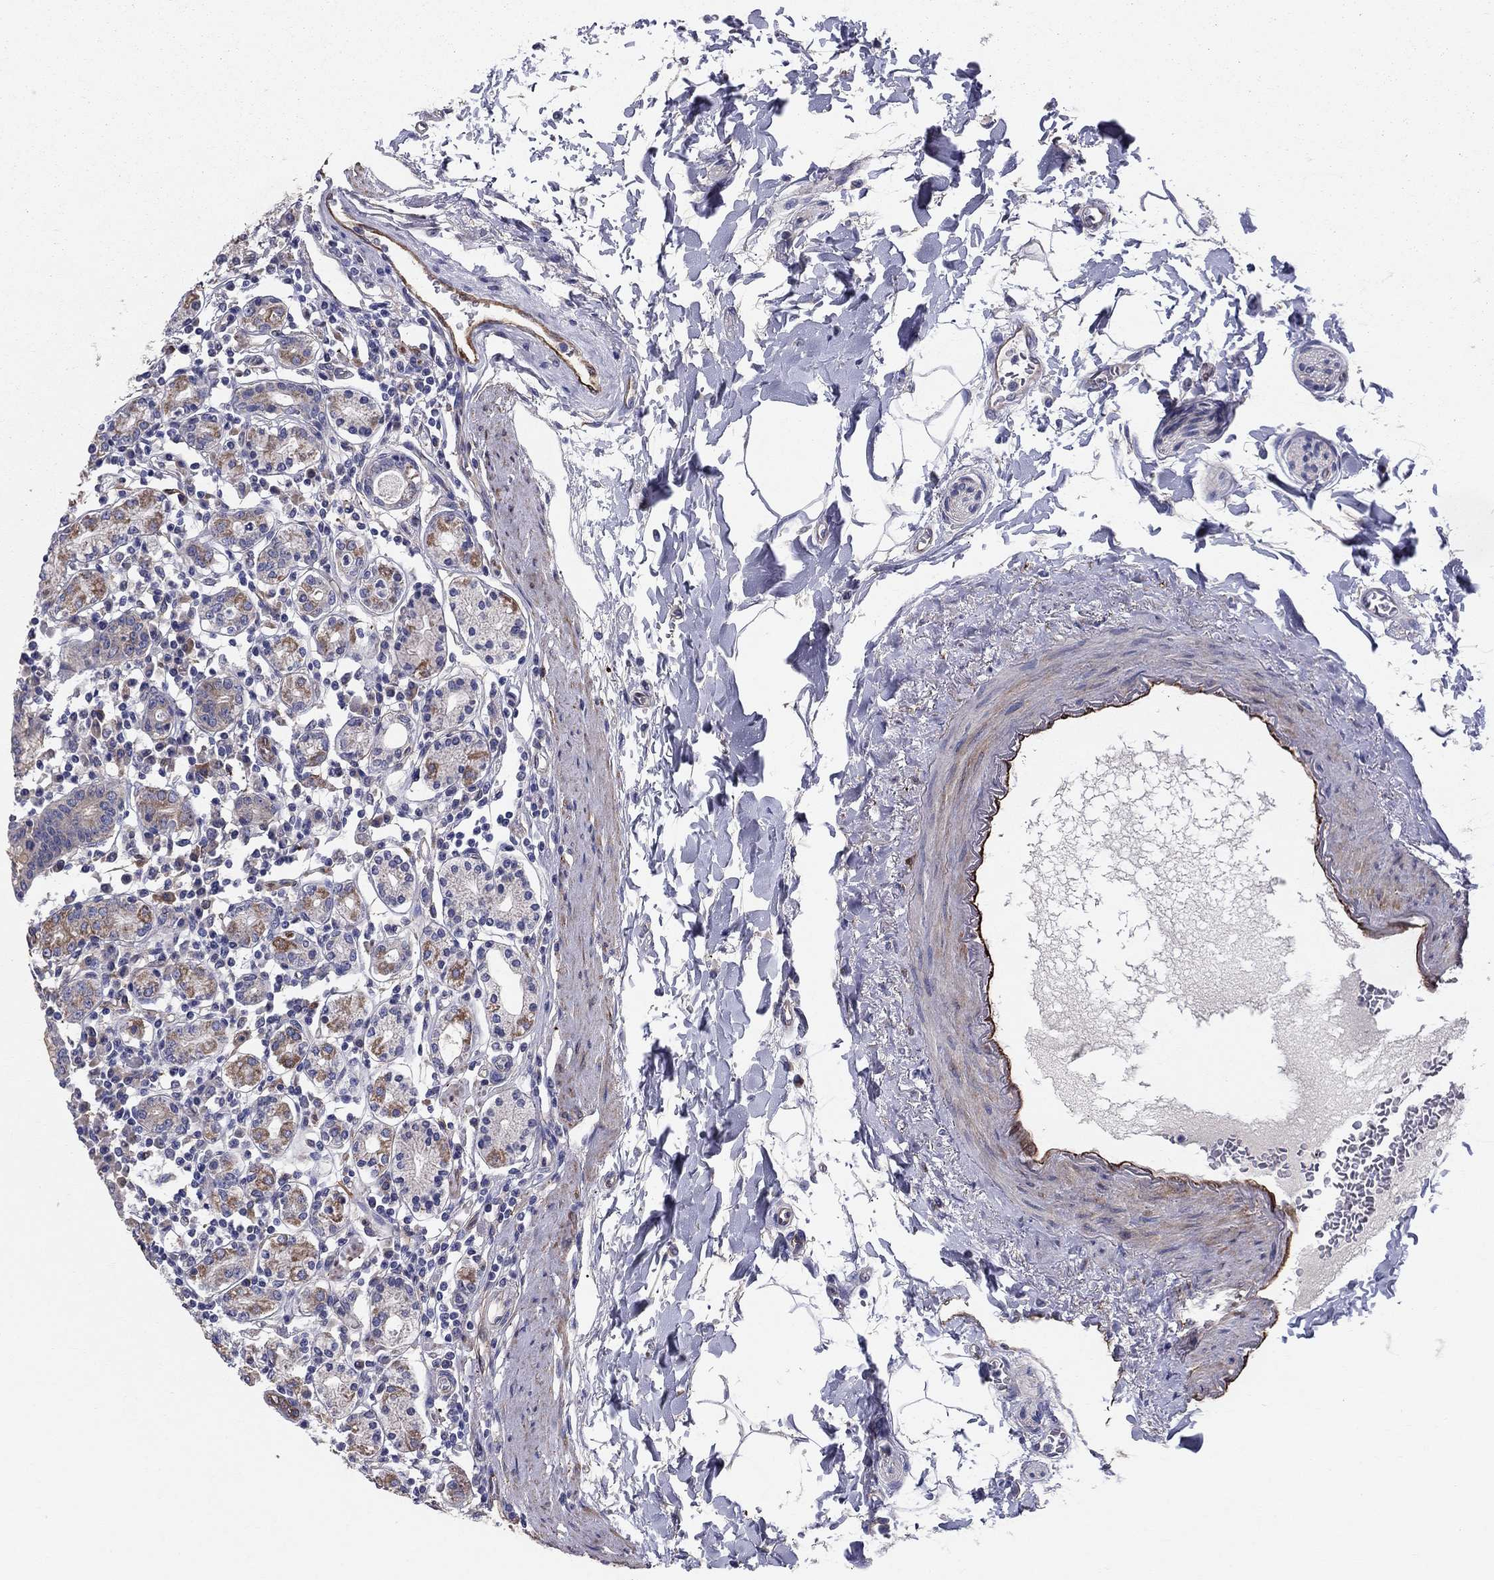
{"staining": {"intensity": "strong", "quantity": "<25%", "location": "cytoplasmic/membranous"}, "tissue": "stomach", "cell_type": "Glandular cells", "image_type": "normal", "snomed": [{"axis": "morphology", "description": "Normal tissue, NOS"}, {"axis": "topography", "description": "Stomach, upper"}, {"axis": "topography", "description": "Stomach"}], "caption": "Glandular cells exhibit medium levels of strong cytoplasmic/membranous positivity in approximately <25% of cells in unremarkable human stomach.", "gene": "EMP2", "patient": {"sex": "male", "age": 62}}